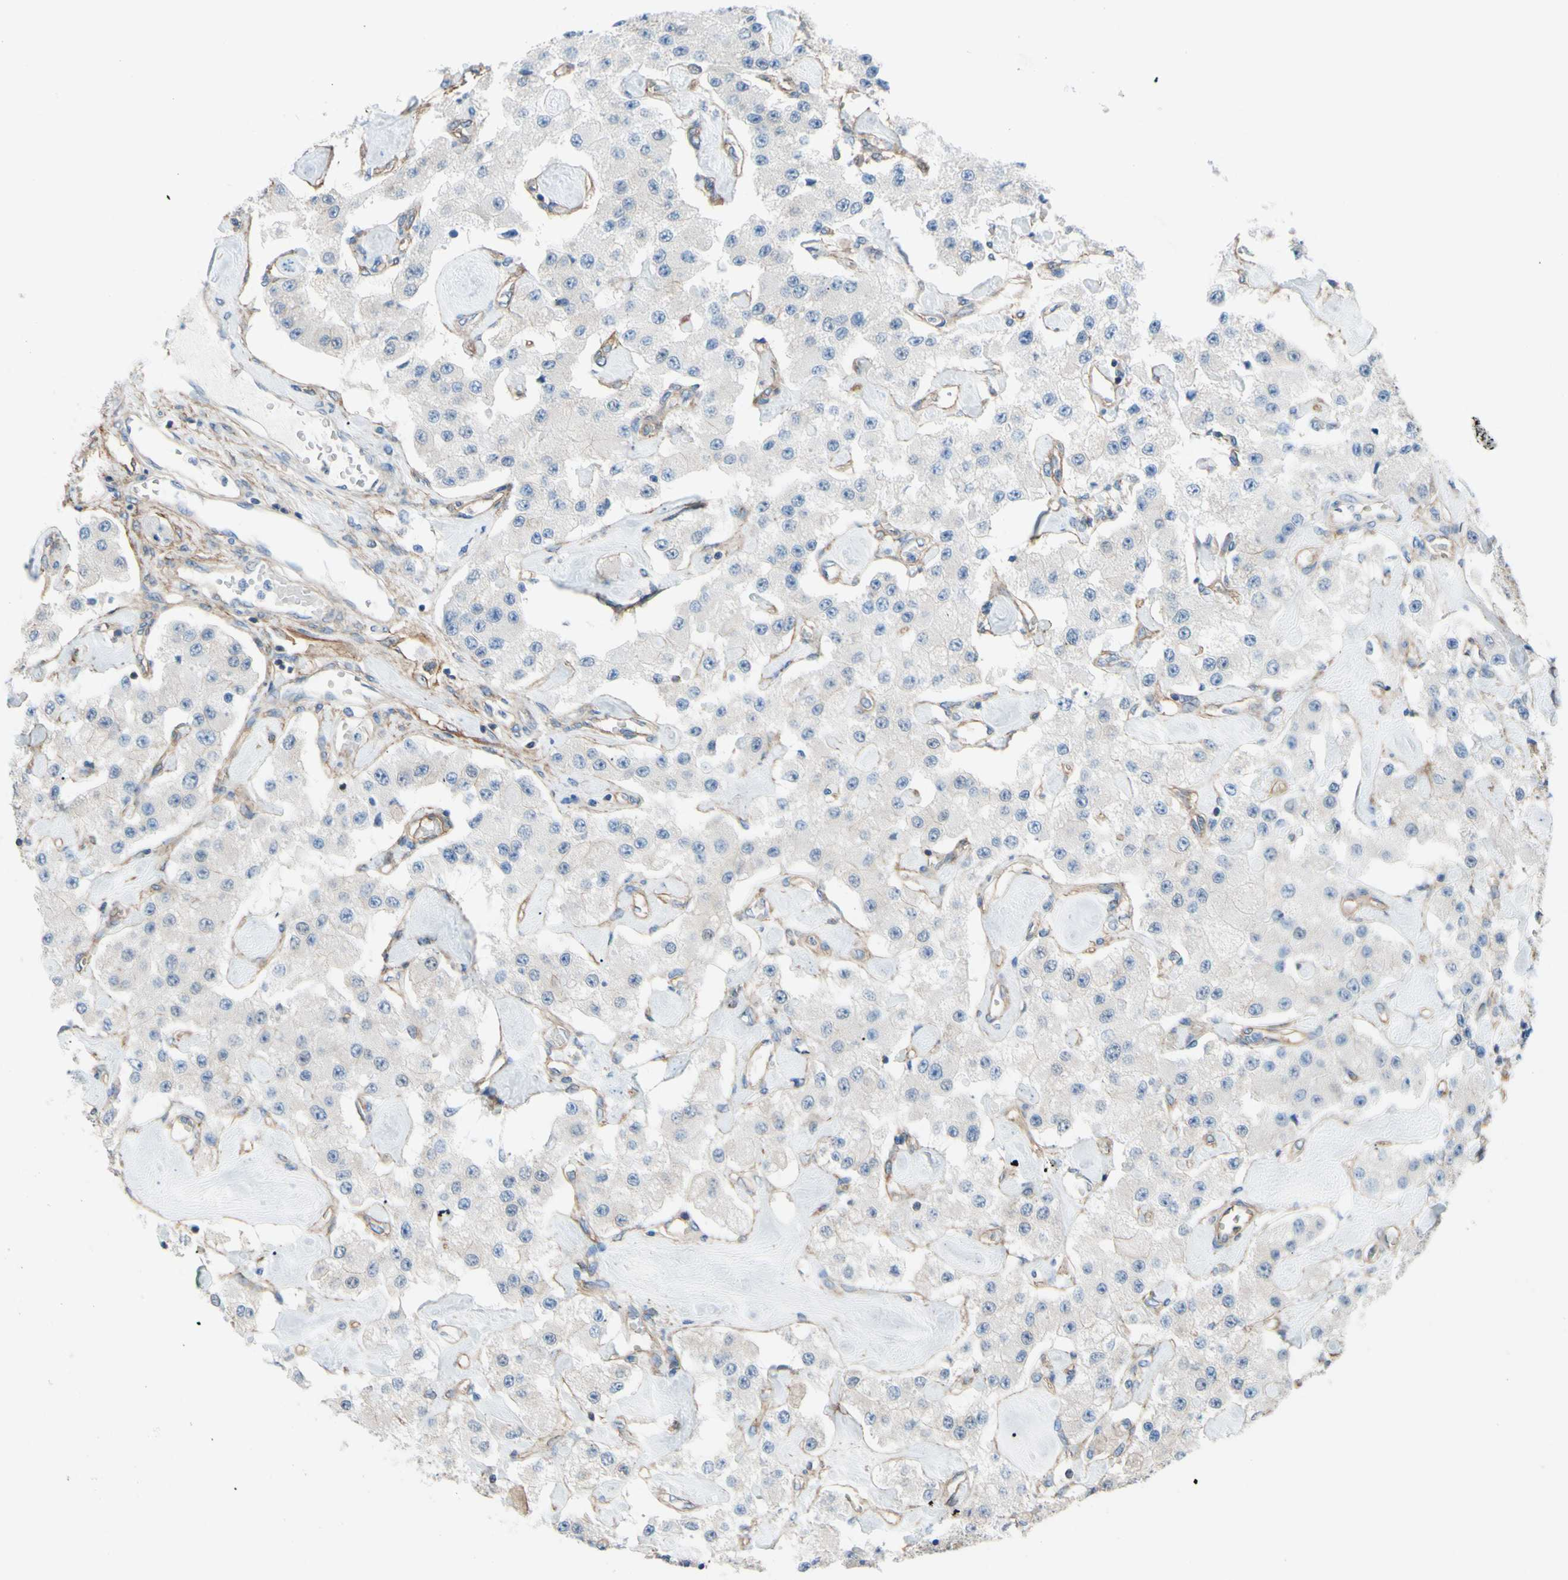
{"staining": {"intensity": "negative", "quantity": "none", "location": "none"}, "tissue": "carcinoid", "cell_type": "Tumor cells", "image_type": "cancer", "snomed": [{"axis": "morphology", "description": "Carcinoid, malignant, NOS"}, {"axis": "topography", "description": "Pancreas"}], "caption": "Histopathology image shows no significant protein staining in tumor cells of malignant carcinoid.", "gene": "ADD1", "patient": {"sex": "male", "age": 41}}